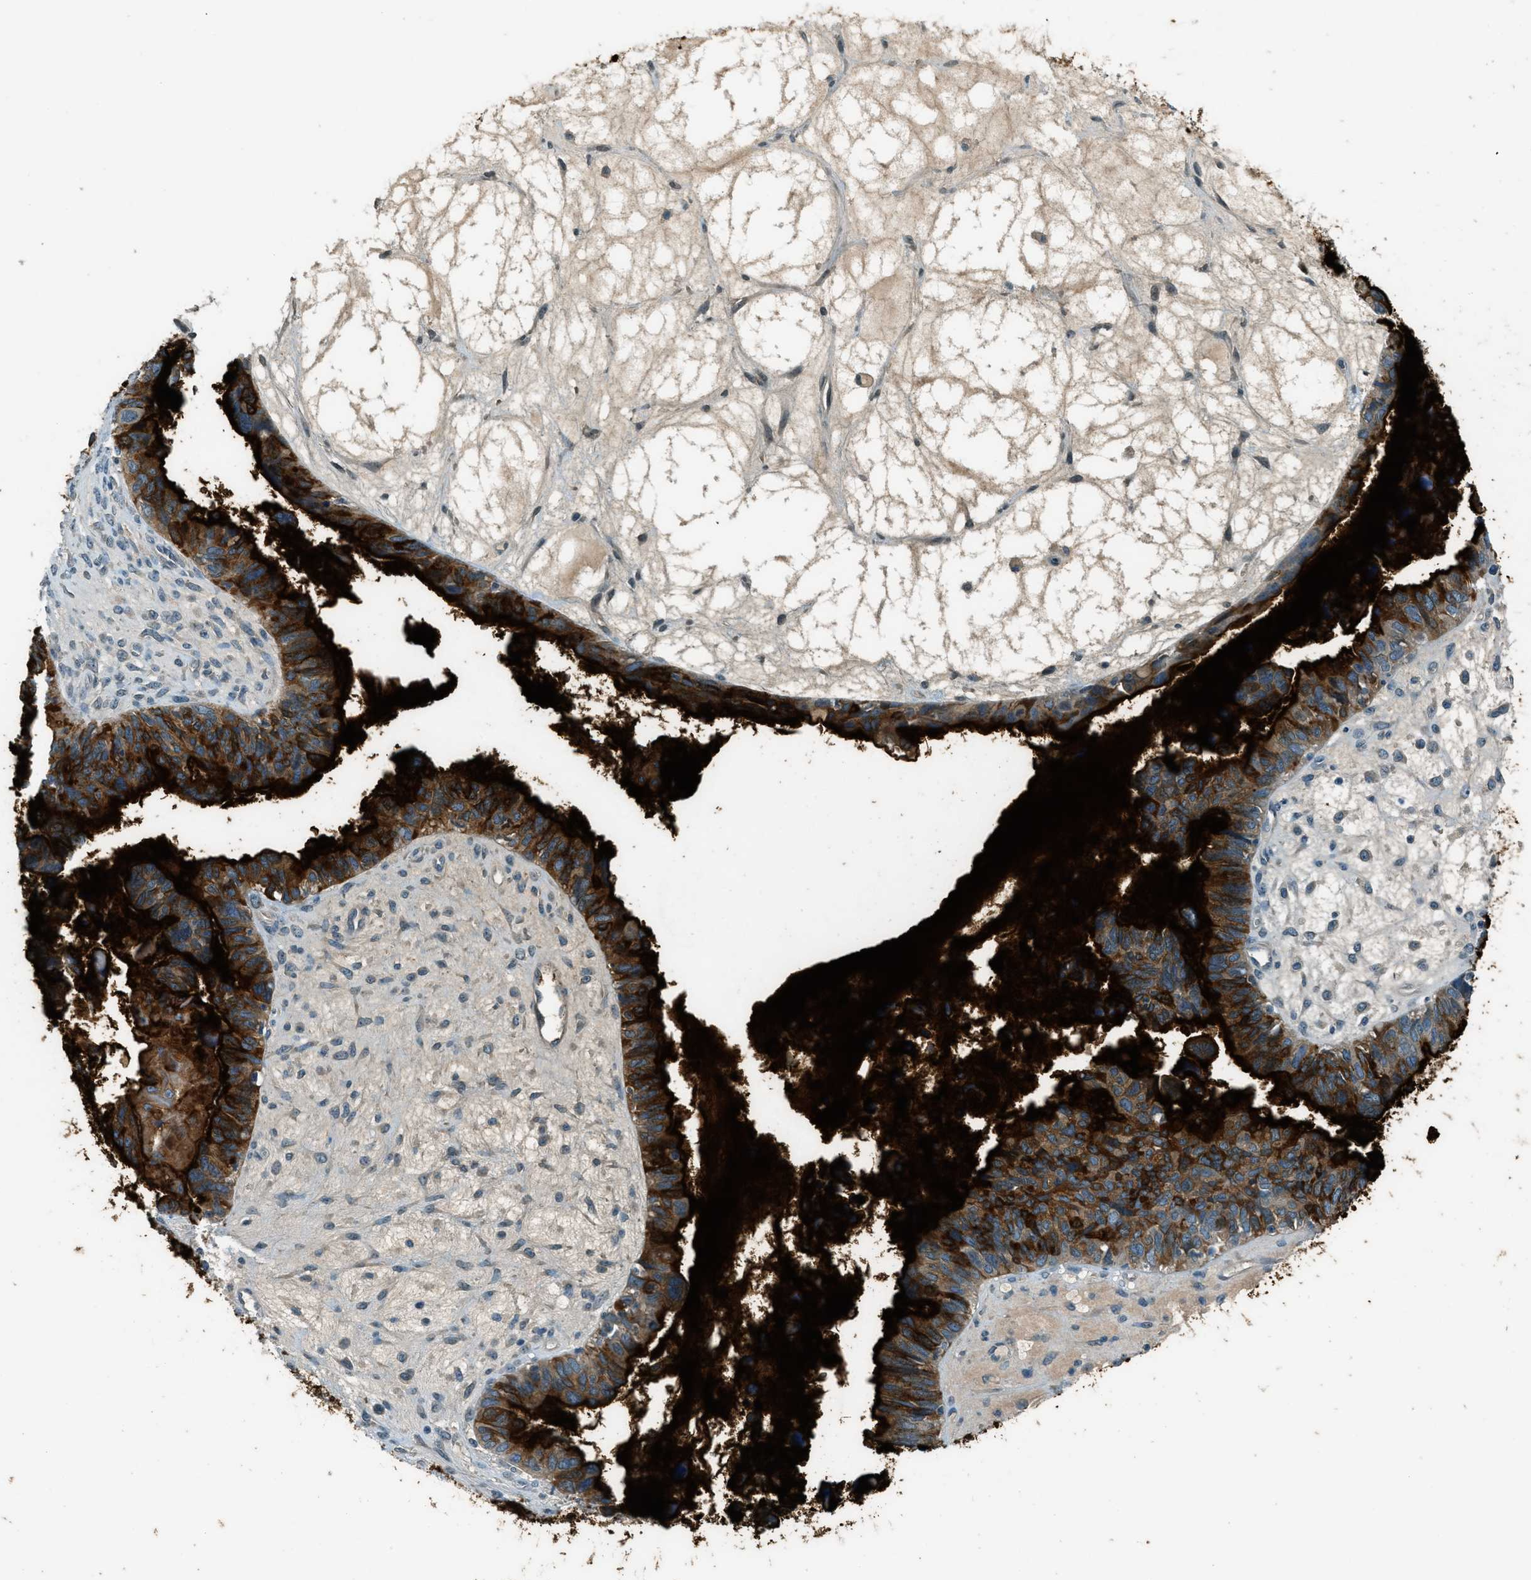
{"staining": {"intensity": "strong", "quantity": ">75%", "location": "cytoplasmic/membranous"}, "tissue": "ovarian cancer", "cell_type": "Tumor cells", "image_type": "cancer", "snomed": [{"axis": "morphology", "description": "Cystadenocarcinoma, serous, NOS"}, {"axis": "topography", "description": "Ovary"}], "caption": "DAB (3,3'-diaminobenzidine) immunohistochemical staining of human ovarian serous cystadenocarcinoma reveals strong cytoplasmic/membranous protein expression in approximately >75% of tumor cells.", "gene": "MSLN", "patient": {"sex": "female", "age": 79}}